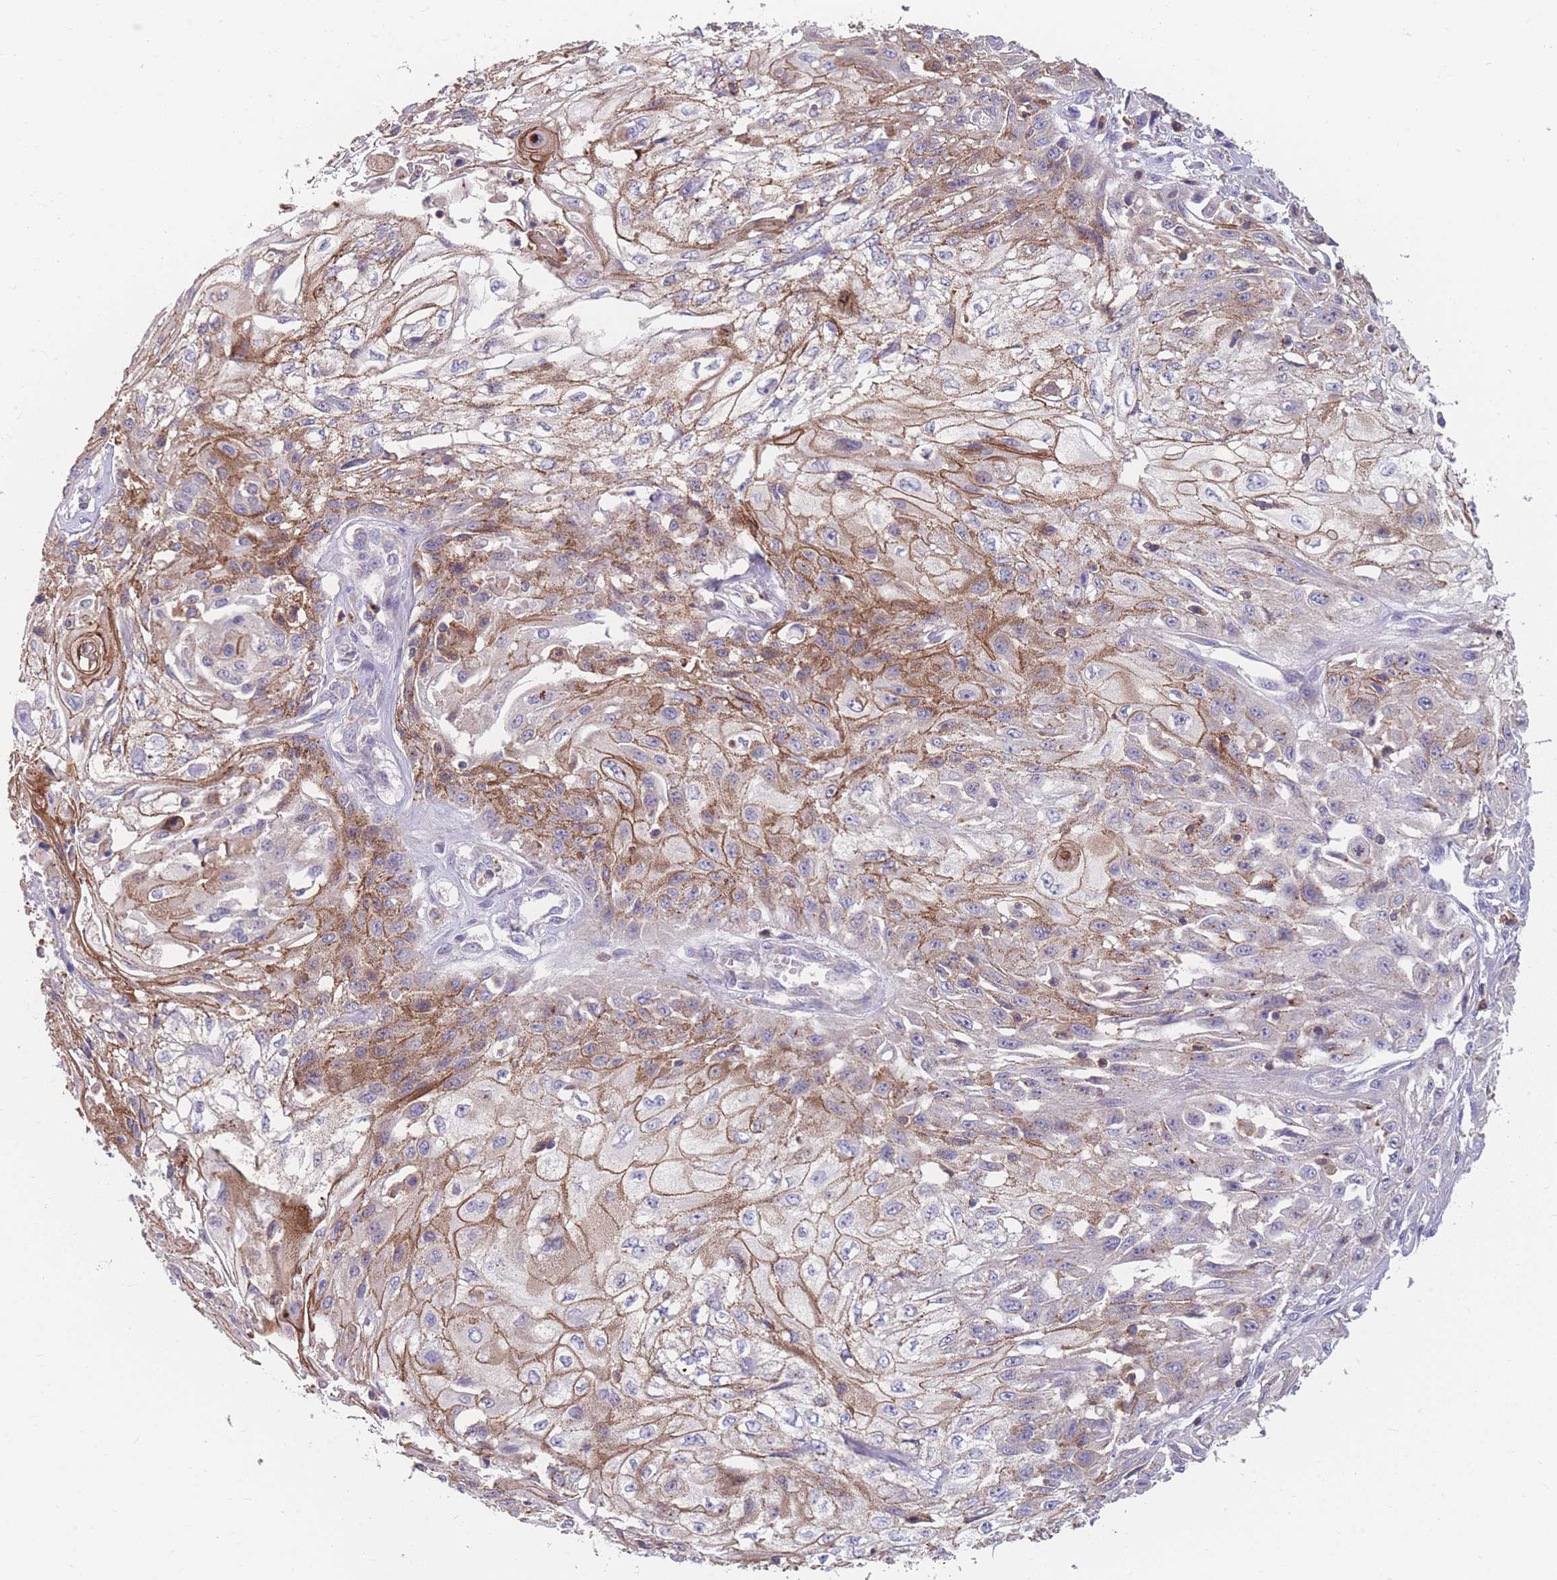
{"staining": {"intensity": "moderate", "quantity": ">75%", "location": "cytoplasmic/membranous"}, "tissue": "skin cancer", "cell_type": "Tumor cells", "image_type": "cancer", "snomed": [{"axis": "morphology", "description": "Squamous cell carcinoma, NOS"}, {"axis": "morphology", "description": "Squamous cell carcinoma, metastatic, NOS"}, {"axis": "topography", "description": "Skin"}, {"axis": "topography", "description": "Lymph node"}], "caption": "A brown stain shows moderate cytoplasmic/membranous staining of a protein in human skin cancer (squamous cell carcinoma) tumor cells.", "gene": "CD33", "patient": {"sex": "male", "age": 75}}